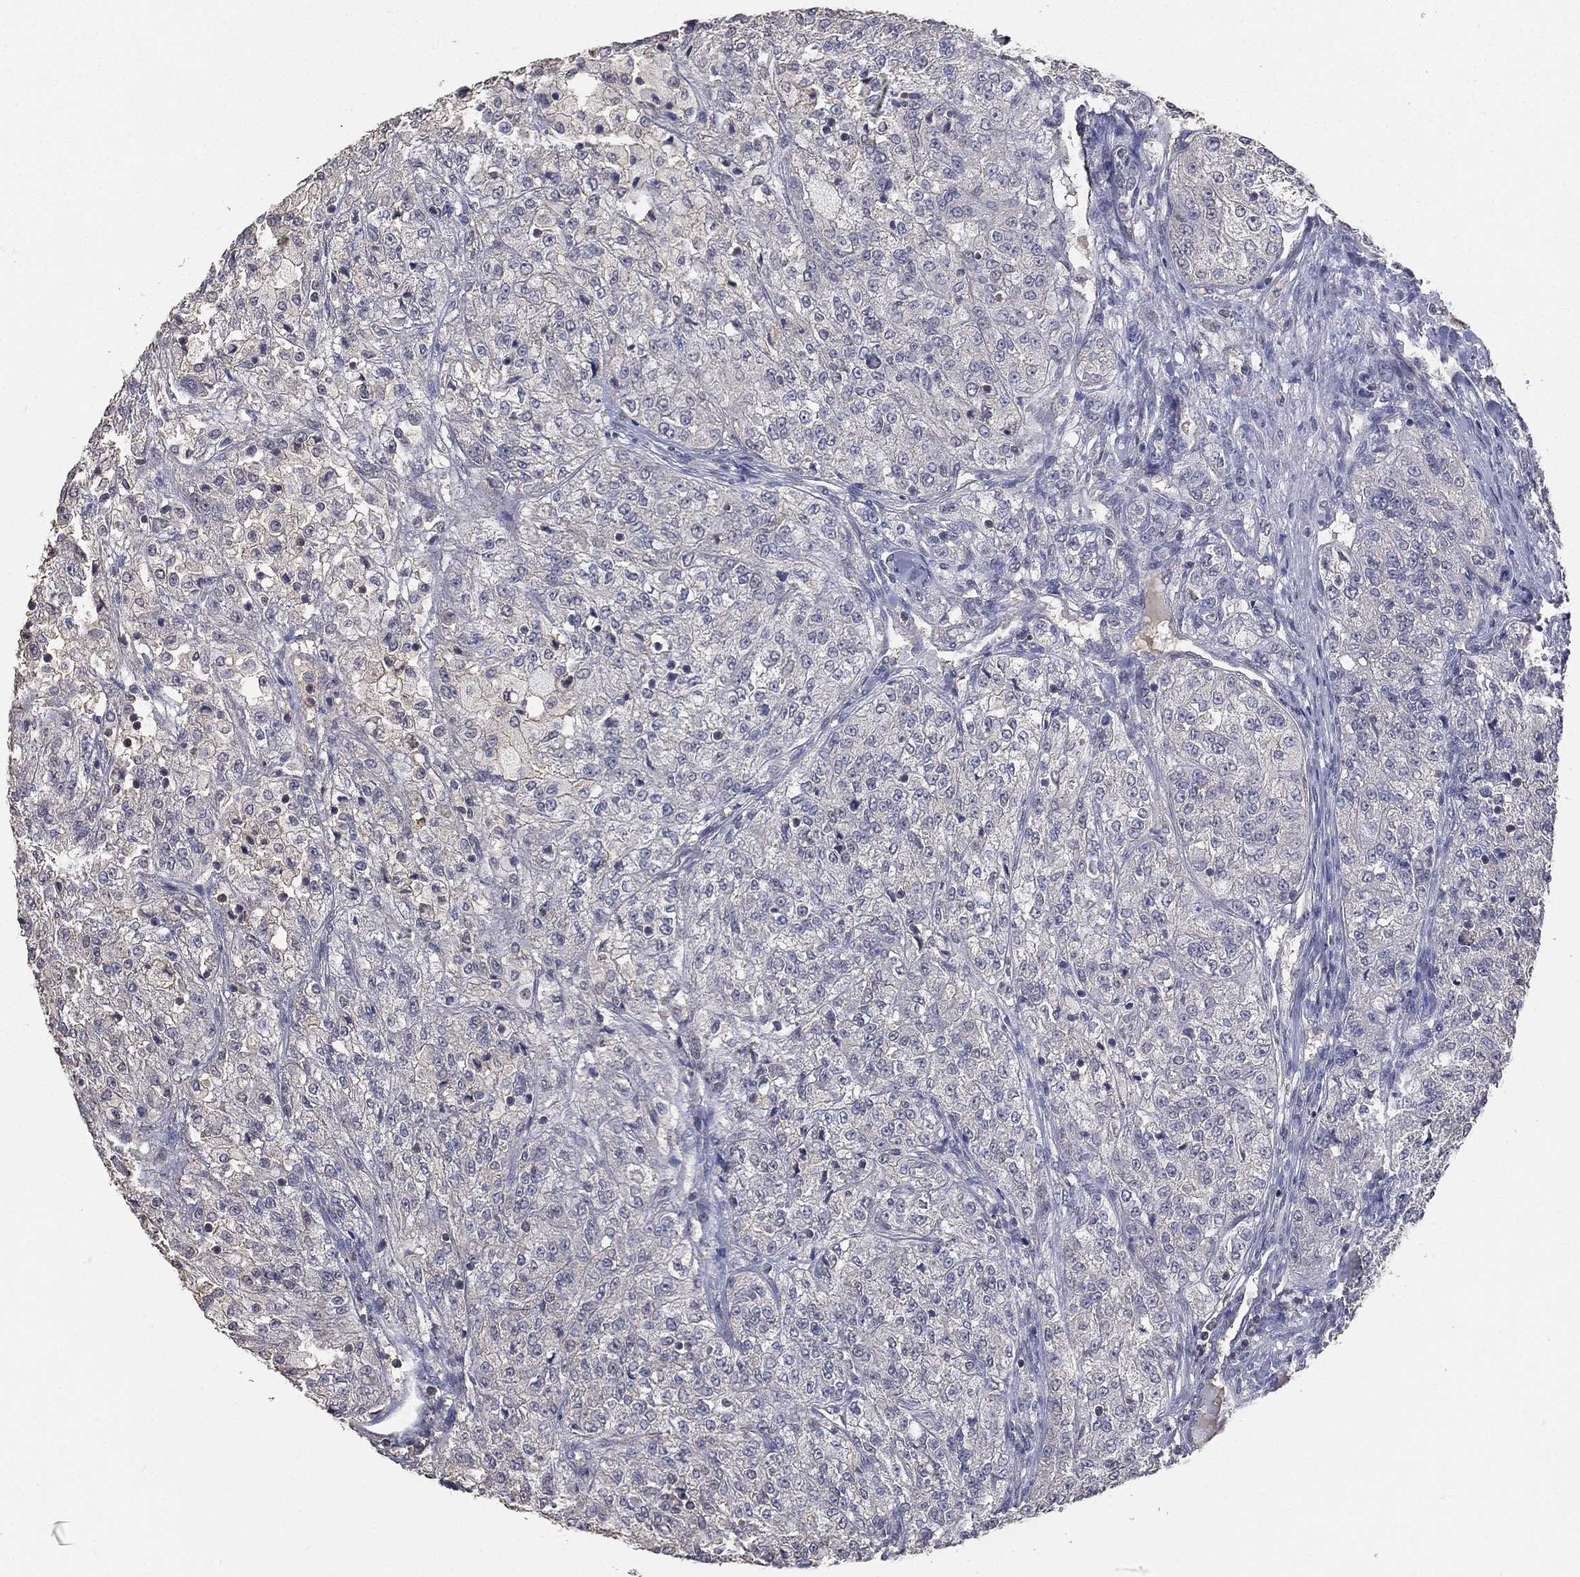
{"staining": {"intensity": "negative", "quantity": "none", "location": "none"}, "tissue": "renal cancer", "cell_type": "Tumor cells", "image_type": "cancer", "snomed": [{"axis": "morphology", "description": "Adenocarcinoma, NOS"}, {"axis": "topography", "description": "Kidney"}], "caption": "This is an immunohistochemistry histopathology image of renal adenocarcinoma. There is no staining in tumor cells.", "gene": "SNAP25", "patient": {"sex": "female", "age": 63}}